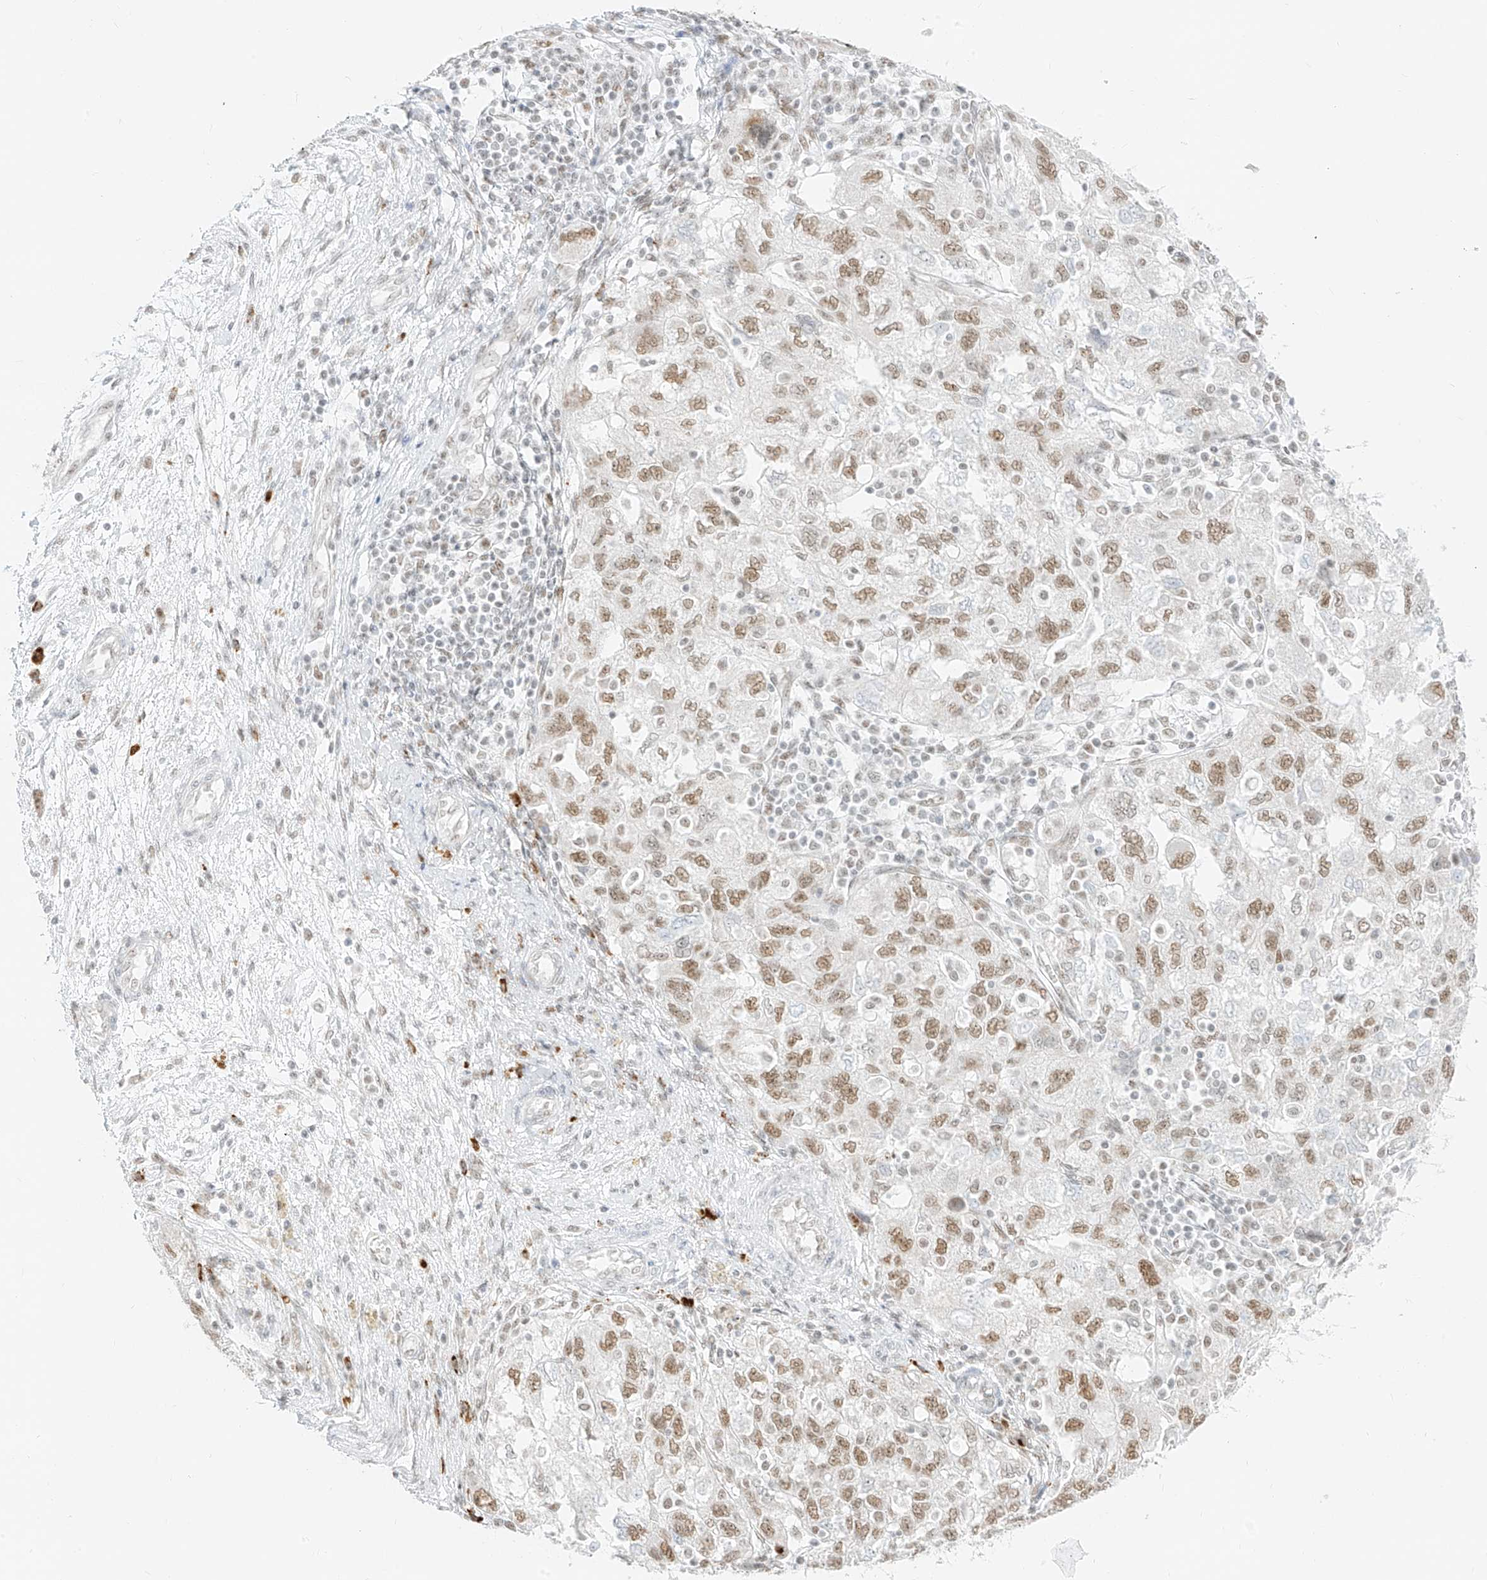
{"staining": {"intensity": "moderate", "quantity": ">75%", "location": "nuclear"}, "tissue": "ovarian cancer", "cell_type": "Tumor cells", "image_type": "cancer", "snomed": [{"axis": "morphology", "description": "Carcinoma, NOS"}, {"axis": "morphology", "description": "Cystadenocarcinoma, serous, NOS"}, {"axis": "topography", "description": "Ovary"}], "caption": "DAB (3,3'-diaminobenzidine) immunohistochemical staining of human ovarian cancer displays moderate nuclear protein staining in about >75% of tumor cells.", "gene": "SUPT5H", "patient": {"sex": "female", "age": 69}}